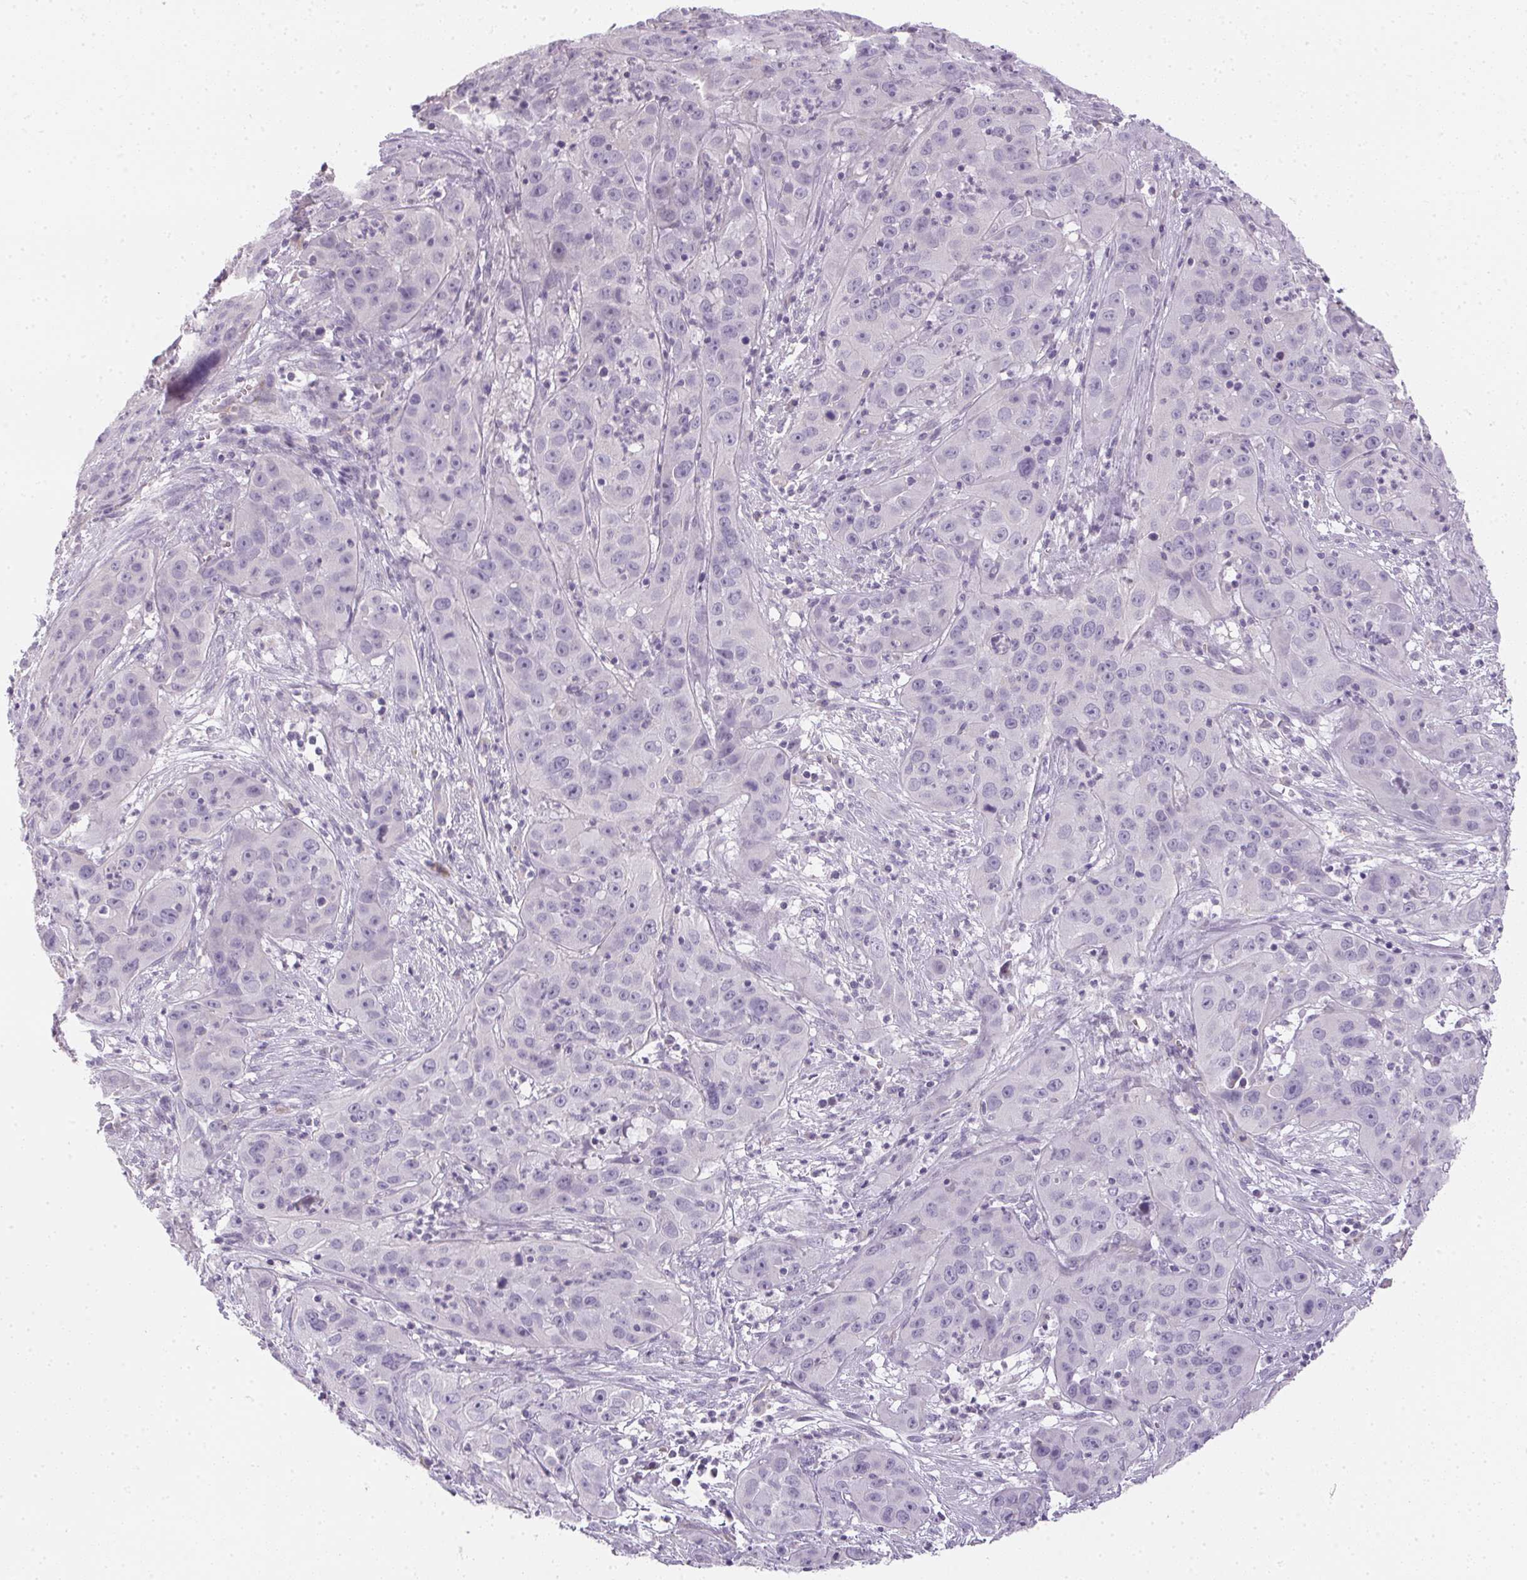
{"staining": {"intensity": "negative", "quantity": "none", "location": "none"}, "tissue": "cervical cancer", "cell_type": "Tumor cells", "image_type": "cancer", "snomed": [{"axis": "morphology", "description": "Squamous cell carcinoma, NOS"}, {"axis": "topography", "description": "Cervix"}], "caption": "Immunohistochemistry (IHC) image of neoplastic tissue: squamous cell carcinoma (cervical) stained with DAB exhibits no significant protein positivity in tumor cells. Nuclei are stained in blue.", "gene": "SMYD1", "patient": {"sex": "female", "age": 32}}